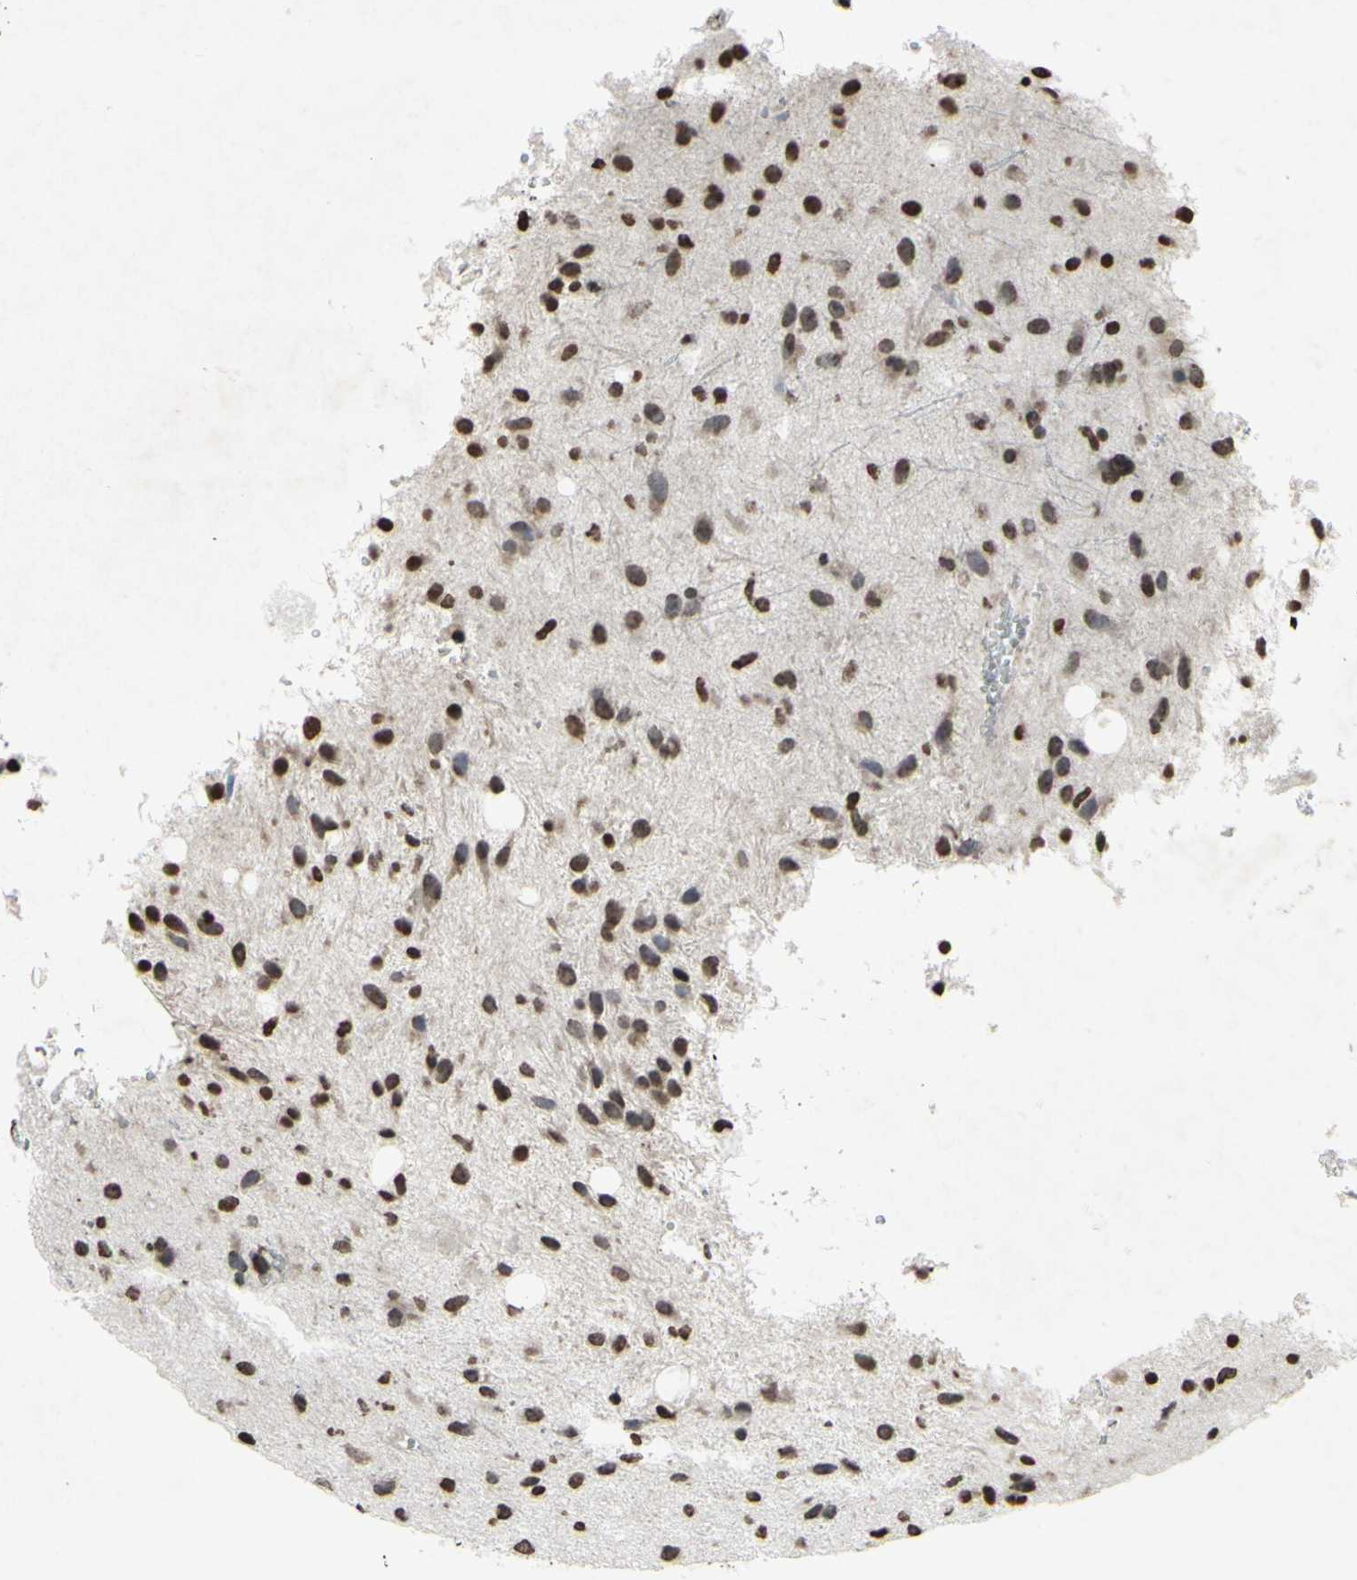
{"staining": {"intensity": "weak", "quantity": "25%-75%", "location": "nuclear"}, "tissue": "glioma", "cell_type": "Tumor cells", "image_type": "cancer", "snomed": [{"axis": "morphology", "description": "Glioma, malignant, Low grade"}, {"axis": "topography", "description": "Brain"}], "caption": "DAB immunohistochemical staining of malignant glioma (low-grade) exhibits weak nuclear protein positivity in approximately 25%-75% of tumor cells.", "gene": "CD79B", "patient": {"sex": "male", "age": 77}}